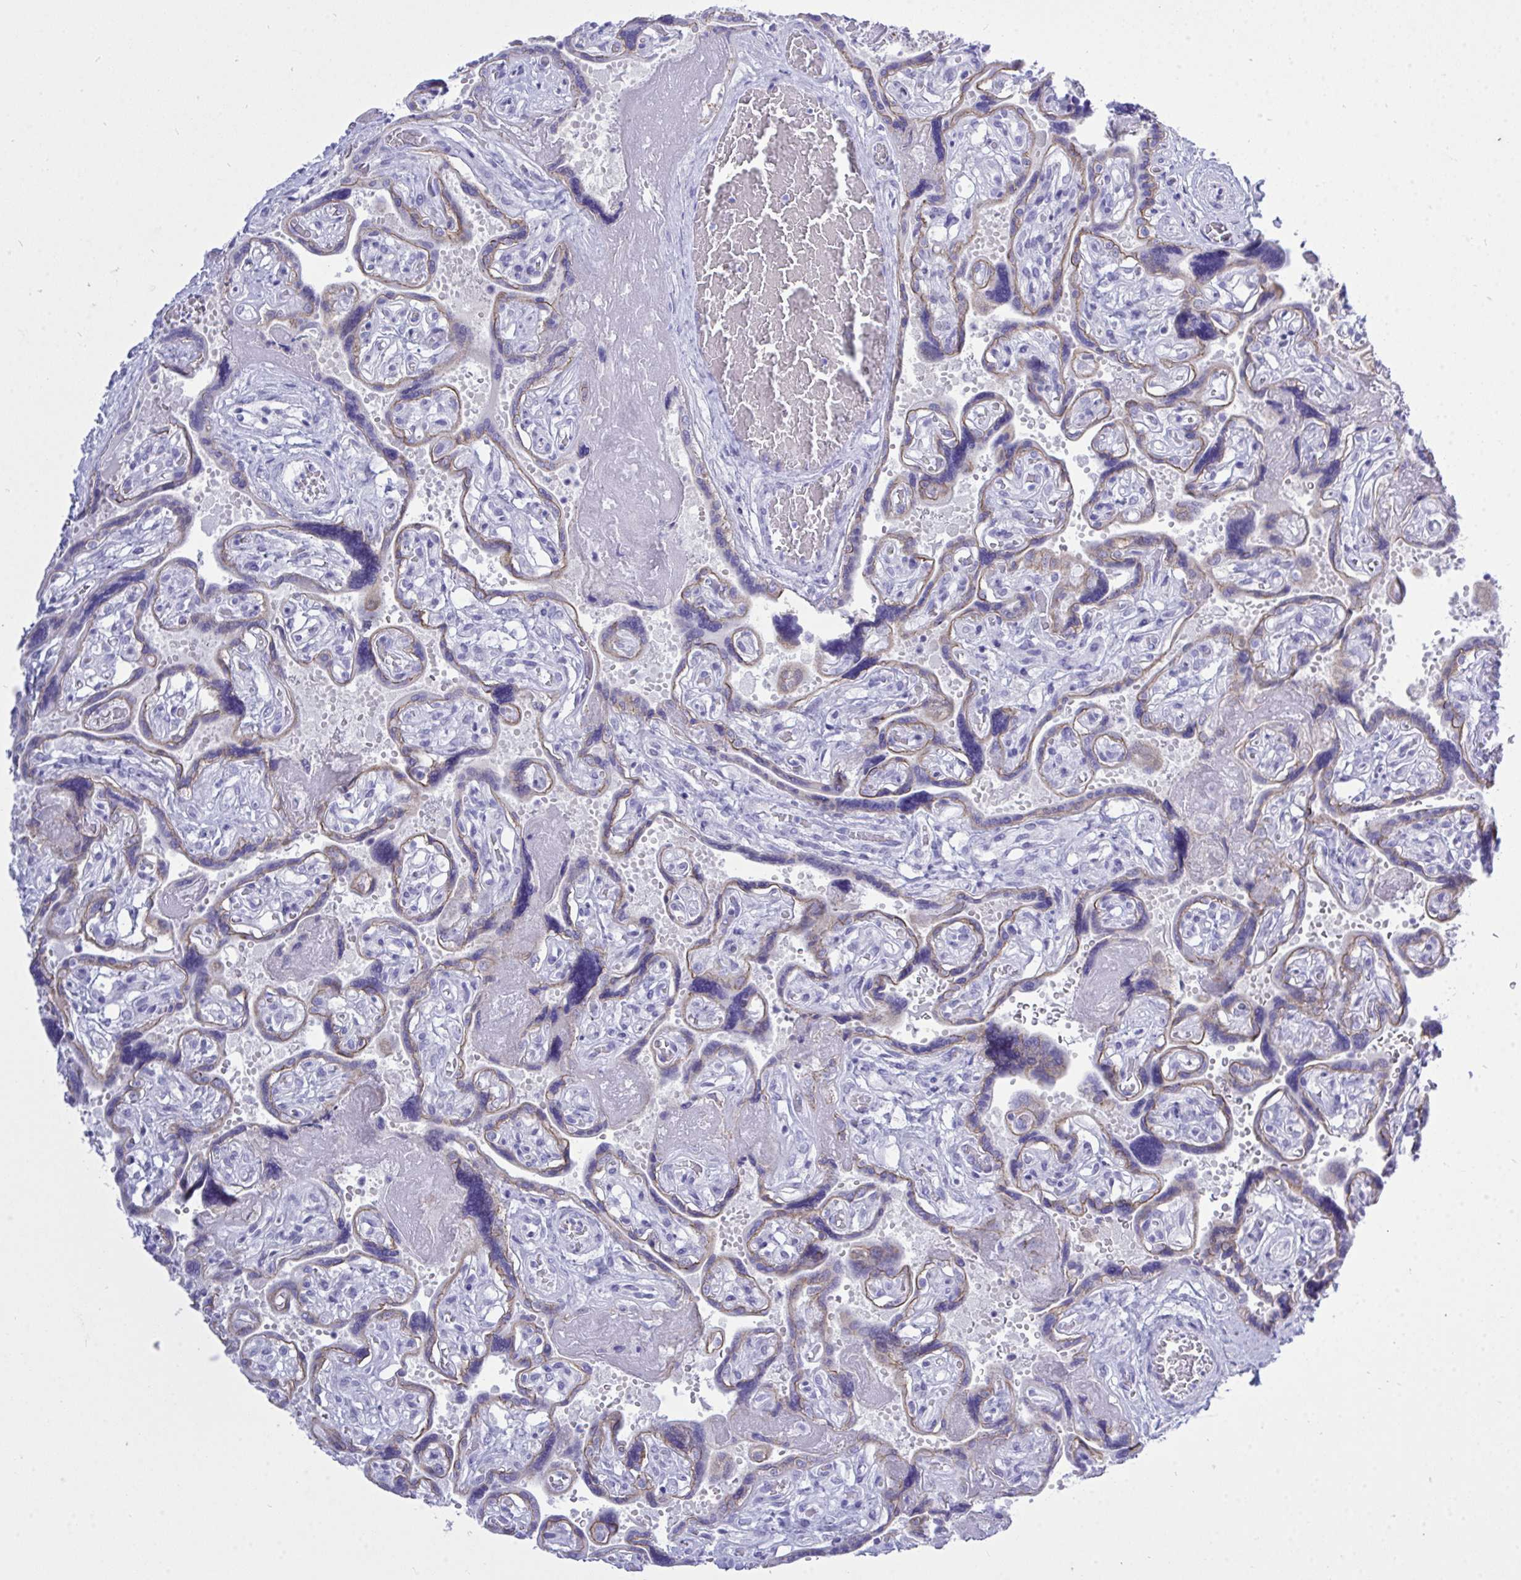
{"staining": {"intensity": "negative", "quantity": "none", "location": "none"}, "tissue": "placenta", "cell_type": "Decidual cells", "image_type": "normal", "snomed": [{"axis": "morphology", "description": "Normal tissue, NOS"}, {"axis": "topography", "description": "Placenta"}], "caption": "The image displays no significant expression in decidual cells of placenta.", "gene": "GLB1L2", "patient": {"sex": "female", "age": 32}}